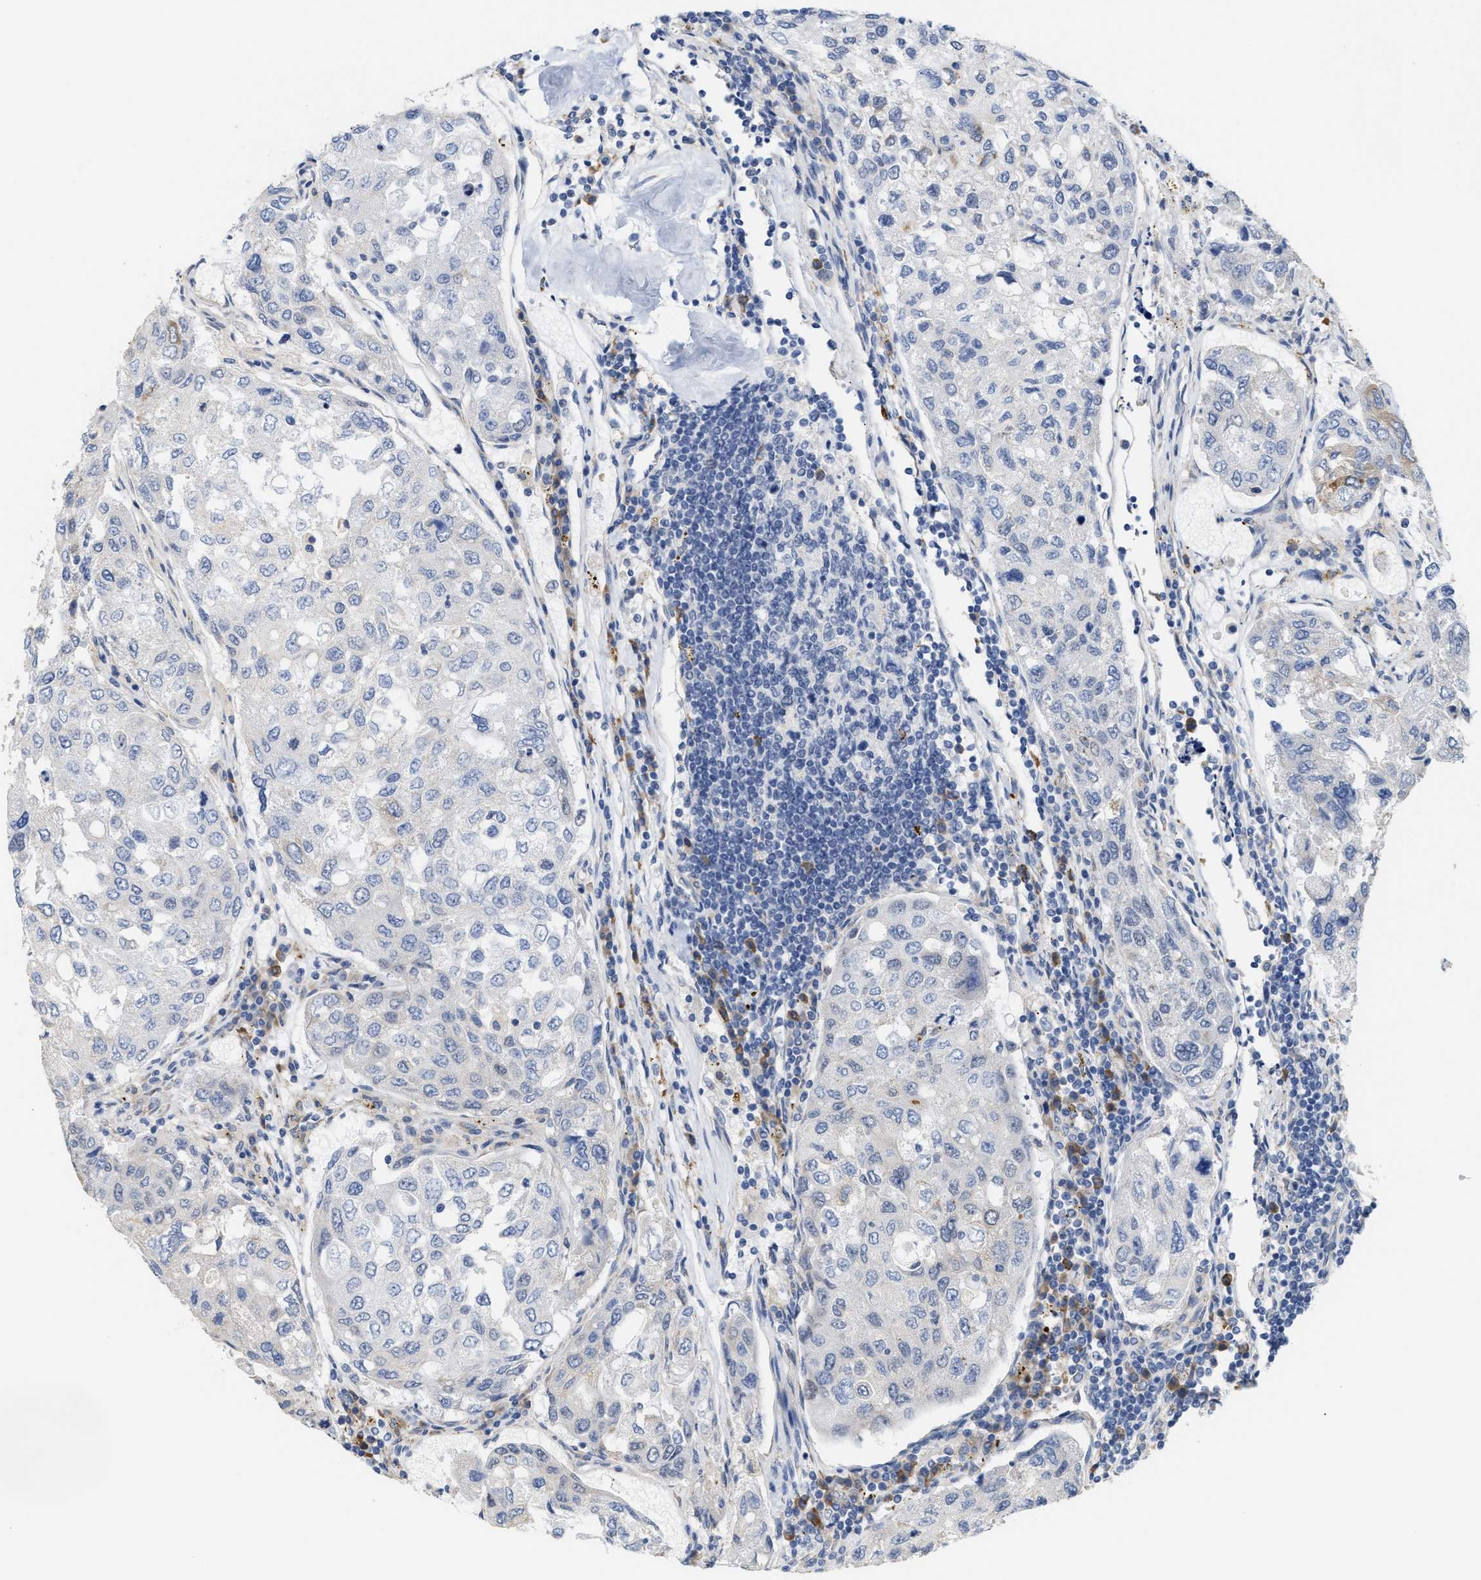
{"staining": {"intensity": "weak", "quantity": "<25%", "location": "cytoplasmic/membranous"}, "tissue": "urothelial cancer", "cell_type": "Tumor cells", "image_type": "cancer", "snomed": [{"axis": "morphology", "description": "Urothelial carcinoma, High grade"}, {"axis": "topography", "description": "Lymph node"}, {"axis": "topography", "description": "Urinary bladder"}], "caption": "Tumor cells show no significant protein expression in high-grade urothelial carcinoma.", "gene": "RYR2", "patient": {"sex": "male", "age": 51}}